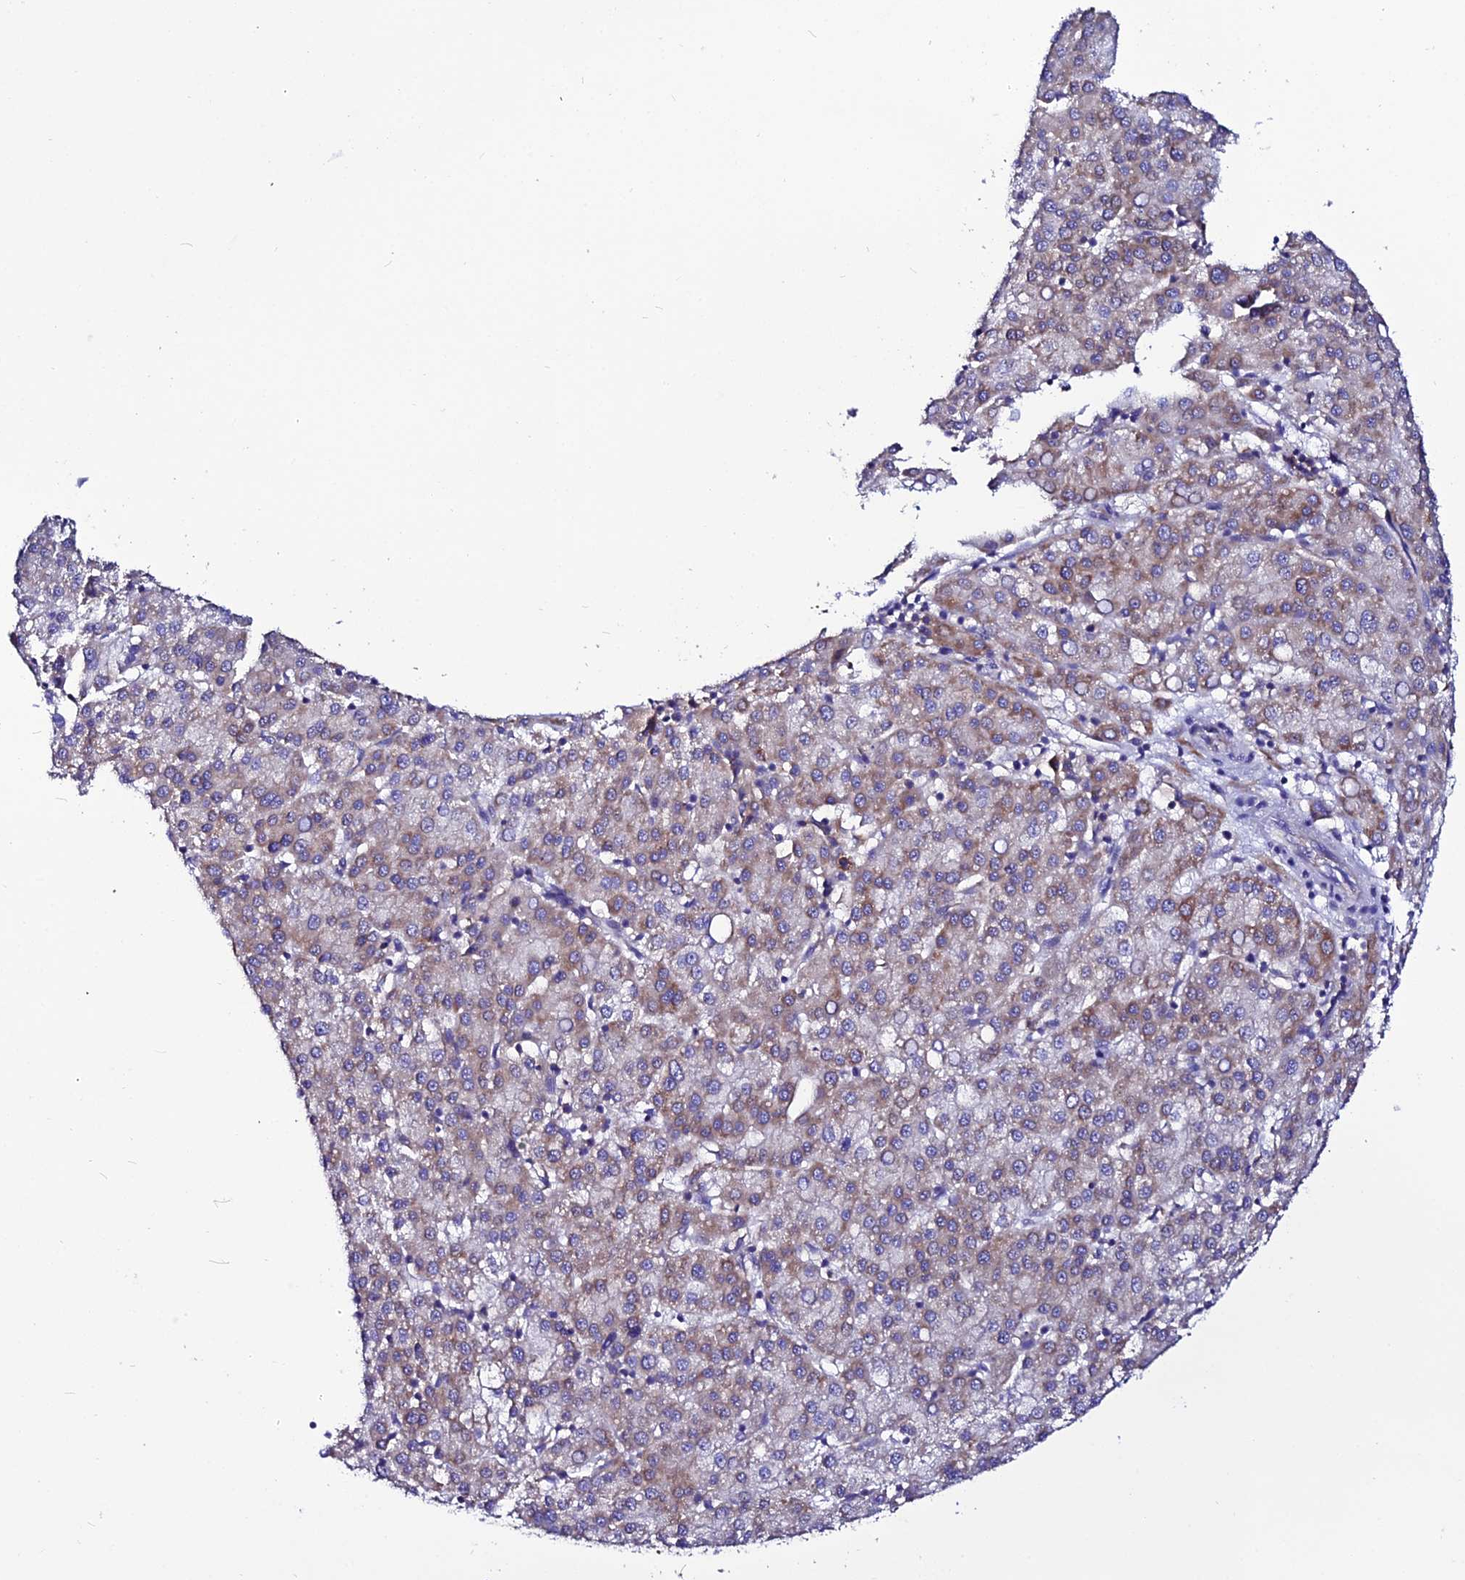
{"staining": {"intensity": "moderate", "quantity": "25%-75%", "location": "cytoplasmic/membranous"}, "tissue": "liver cancer", "cell_type": "Tumor cells", "image_type": "cancer", "snomed": [{"axis": "morphology", "description": "Carcinoma, Hepatocellular, NOS"}, {"axis": "topography", "description": "Liver"}], "caption": "Liver cancer (hepatocellular carcinoma) stained with IHC reveals moderate cytoplasmic/membranous staining in approximately 25%-75% of tumor cells.", "gene": "EEF1G", "patient": {"sex": "female", "age": 58}}